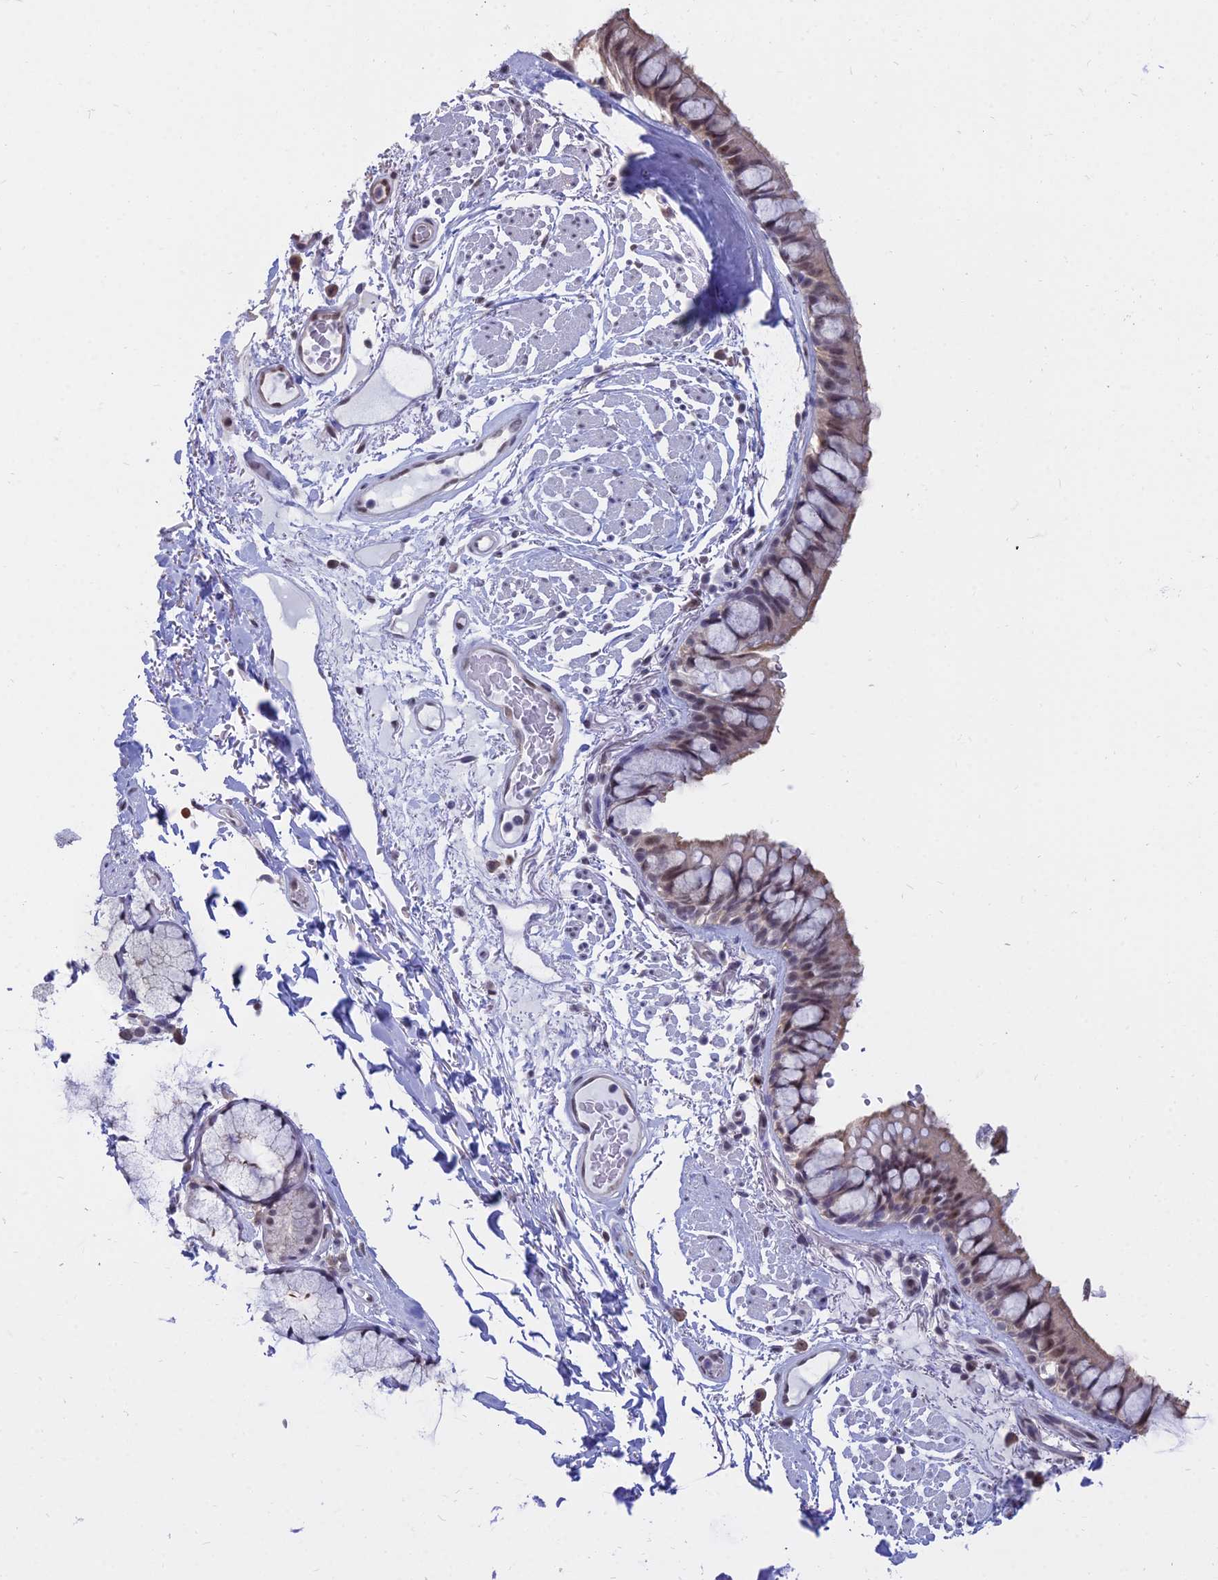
{"staining": {"intensity": "weak", "quantity": "25%-75%", "location": "cytoplasmic/membranous,nuclear"}, "tissue": "bronchus", "cell_type": "Respiratory epithelial cells", "image_type": "normal", "snomed": [{"axis": "morphology", "description": "Normal tissue, NOS"}, {"axis": "topography", "description": "Bronchus"}], "caption": "Respiratory epithelial cells show low levels of weak cytoplasmic/membranous,nuclear staining in about 25%-75% of cells in unremarkable human bronchus.", "gene": "SRSF7", "patient": {"sex": "male", "age": 70}}